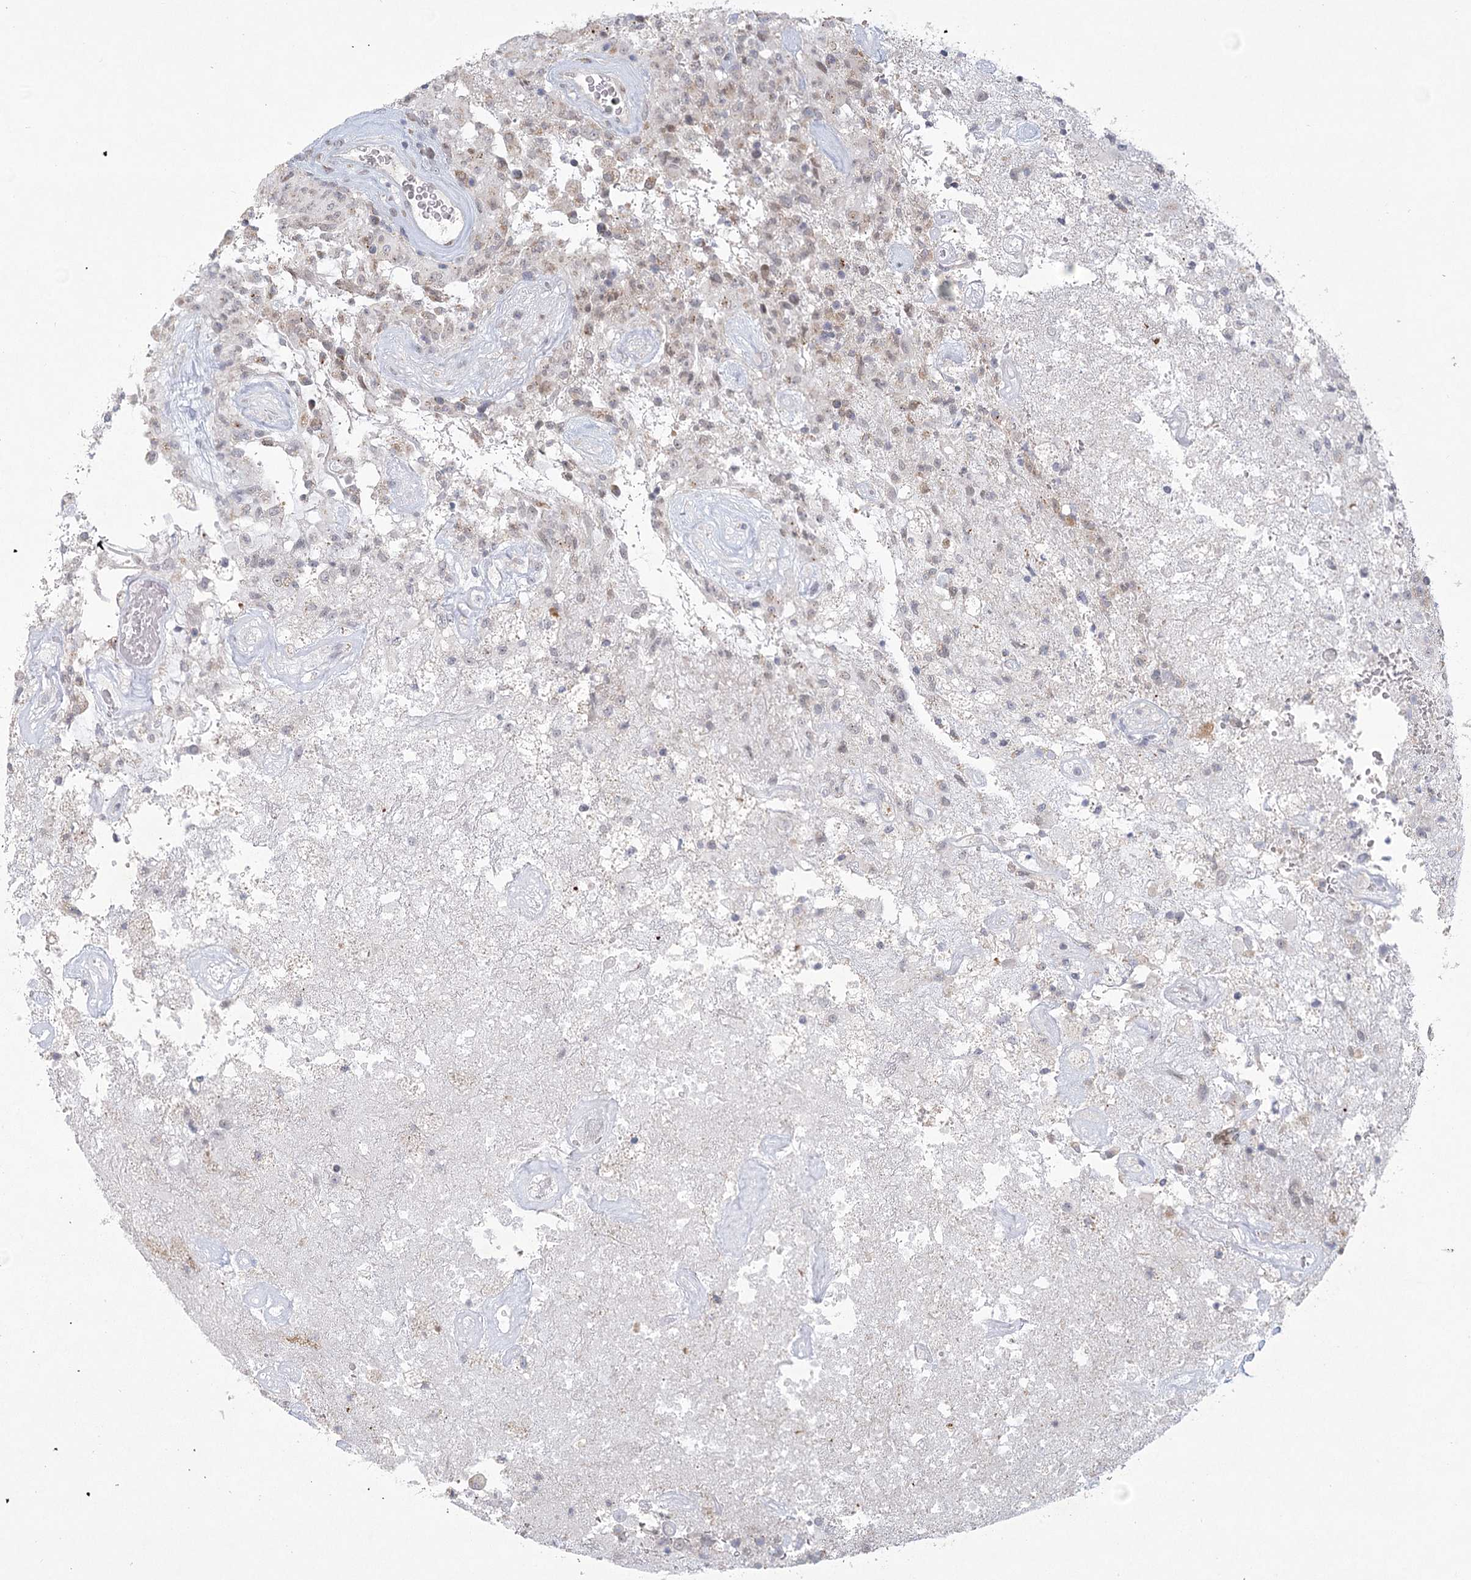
{"staining": {"intensity": "weak", "quantity": "<25%", "location": "cytoplasmic/membranous"}, "tissue": "glioma", "cell_type": "Tumor cells", "image_type": "cancer", "snomed": [{"axis": "morphology", "description": "Glioma, malignant, High grade"}, {"axis": "topography", "description": "Brain"}], "caption": "The image reveals no staining of tumor cells in malignant glioma (high-grade).", "gene": "CIB4", "patient": {"sex": "female", "age": 57}}